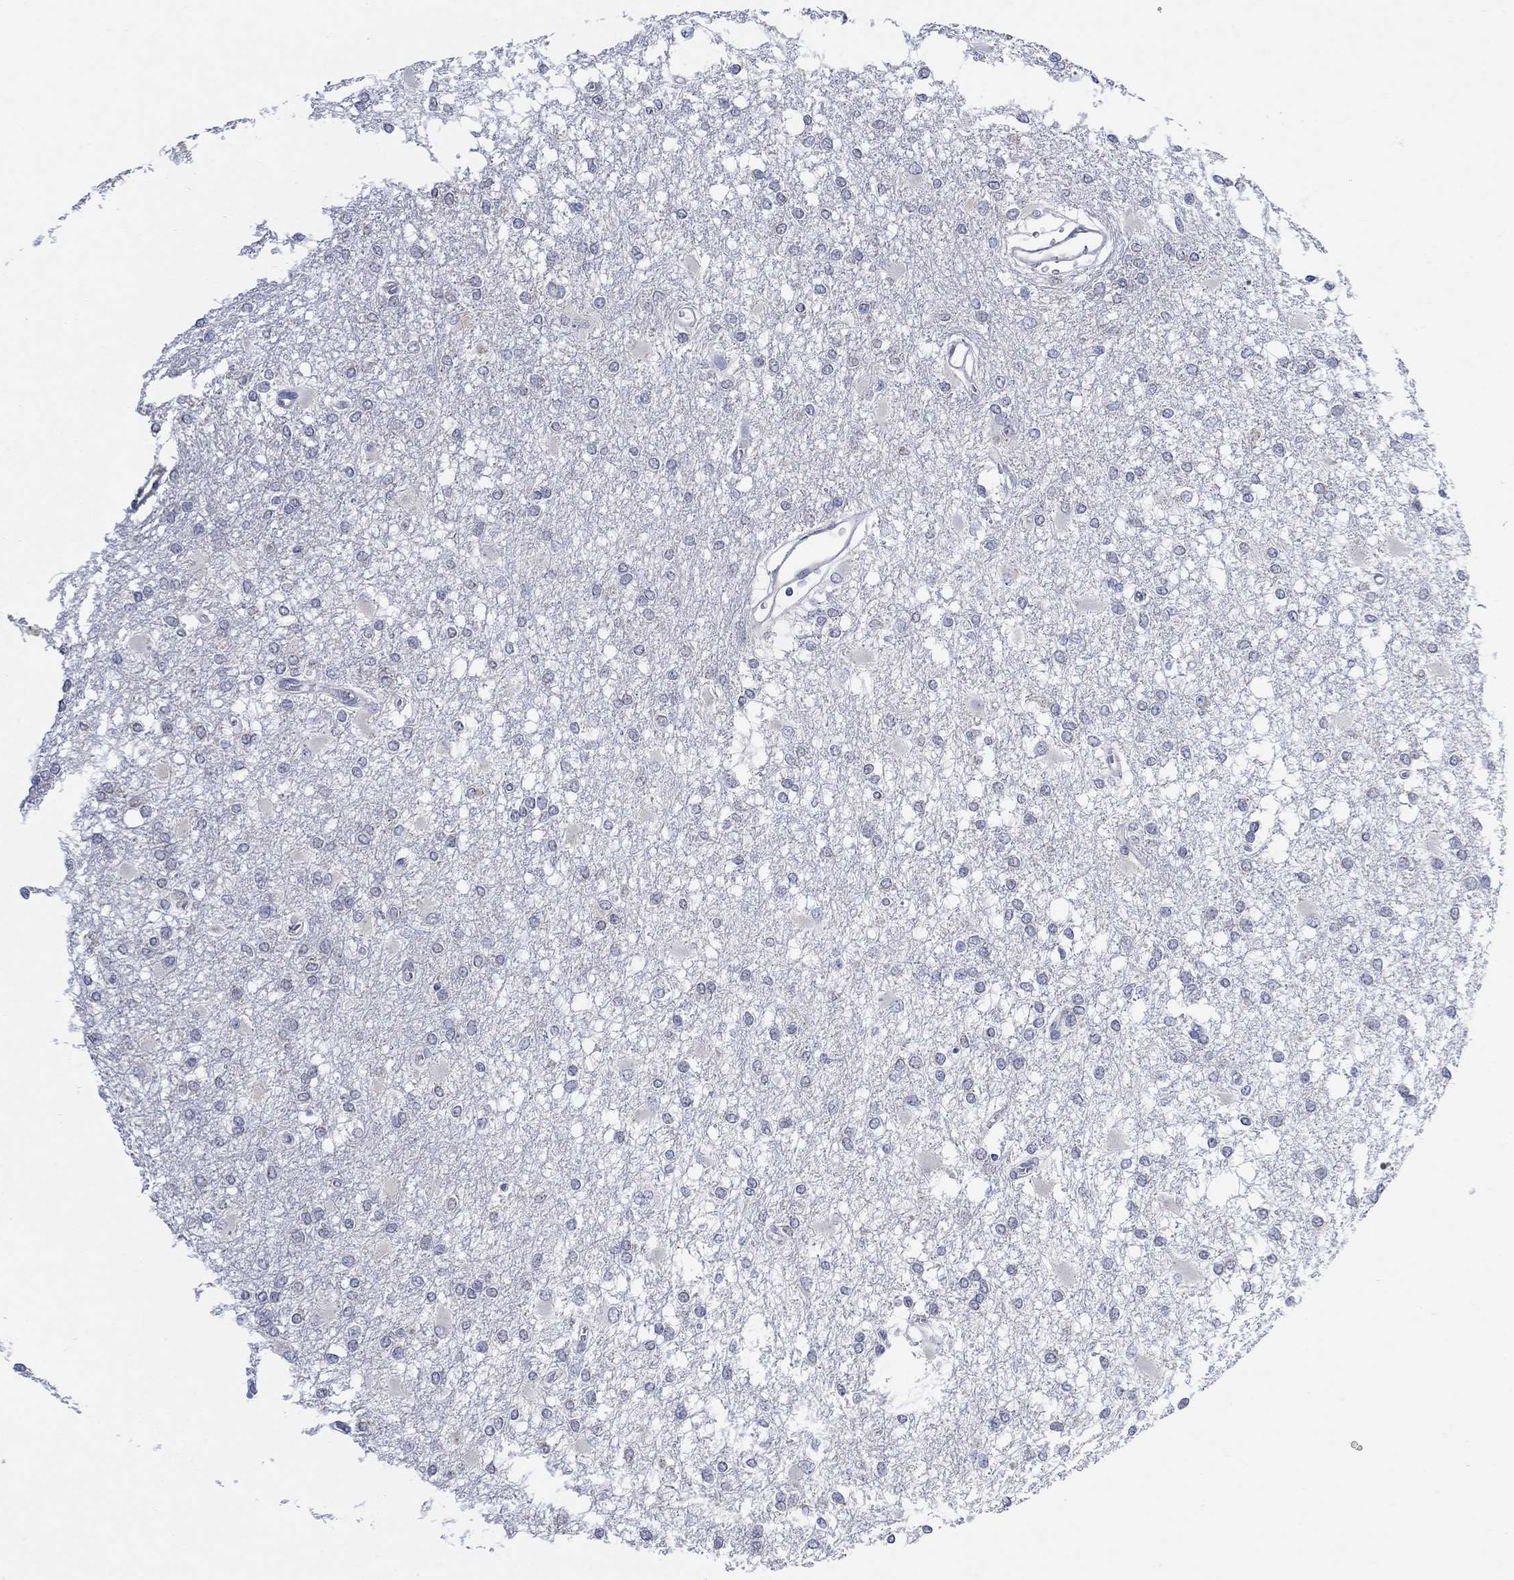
{"staining": {"intensity": "negative", "quantity": "none", "location": "none"}, "tissue": "glioma", "cell_type": "Tumor cells", "image_type": "cancer", "snomed": [{"axis": "morphology", "description": "Glioma, malignant, High grade"}, {"axis": "topography", "description": "Cerebral cortex"}], "caption": "A histopathology image of human glioma is negative for staining in tumor cells.", "gene": "FBP2", "patient": {"sex": "male", "age": 79}}